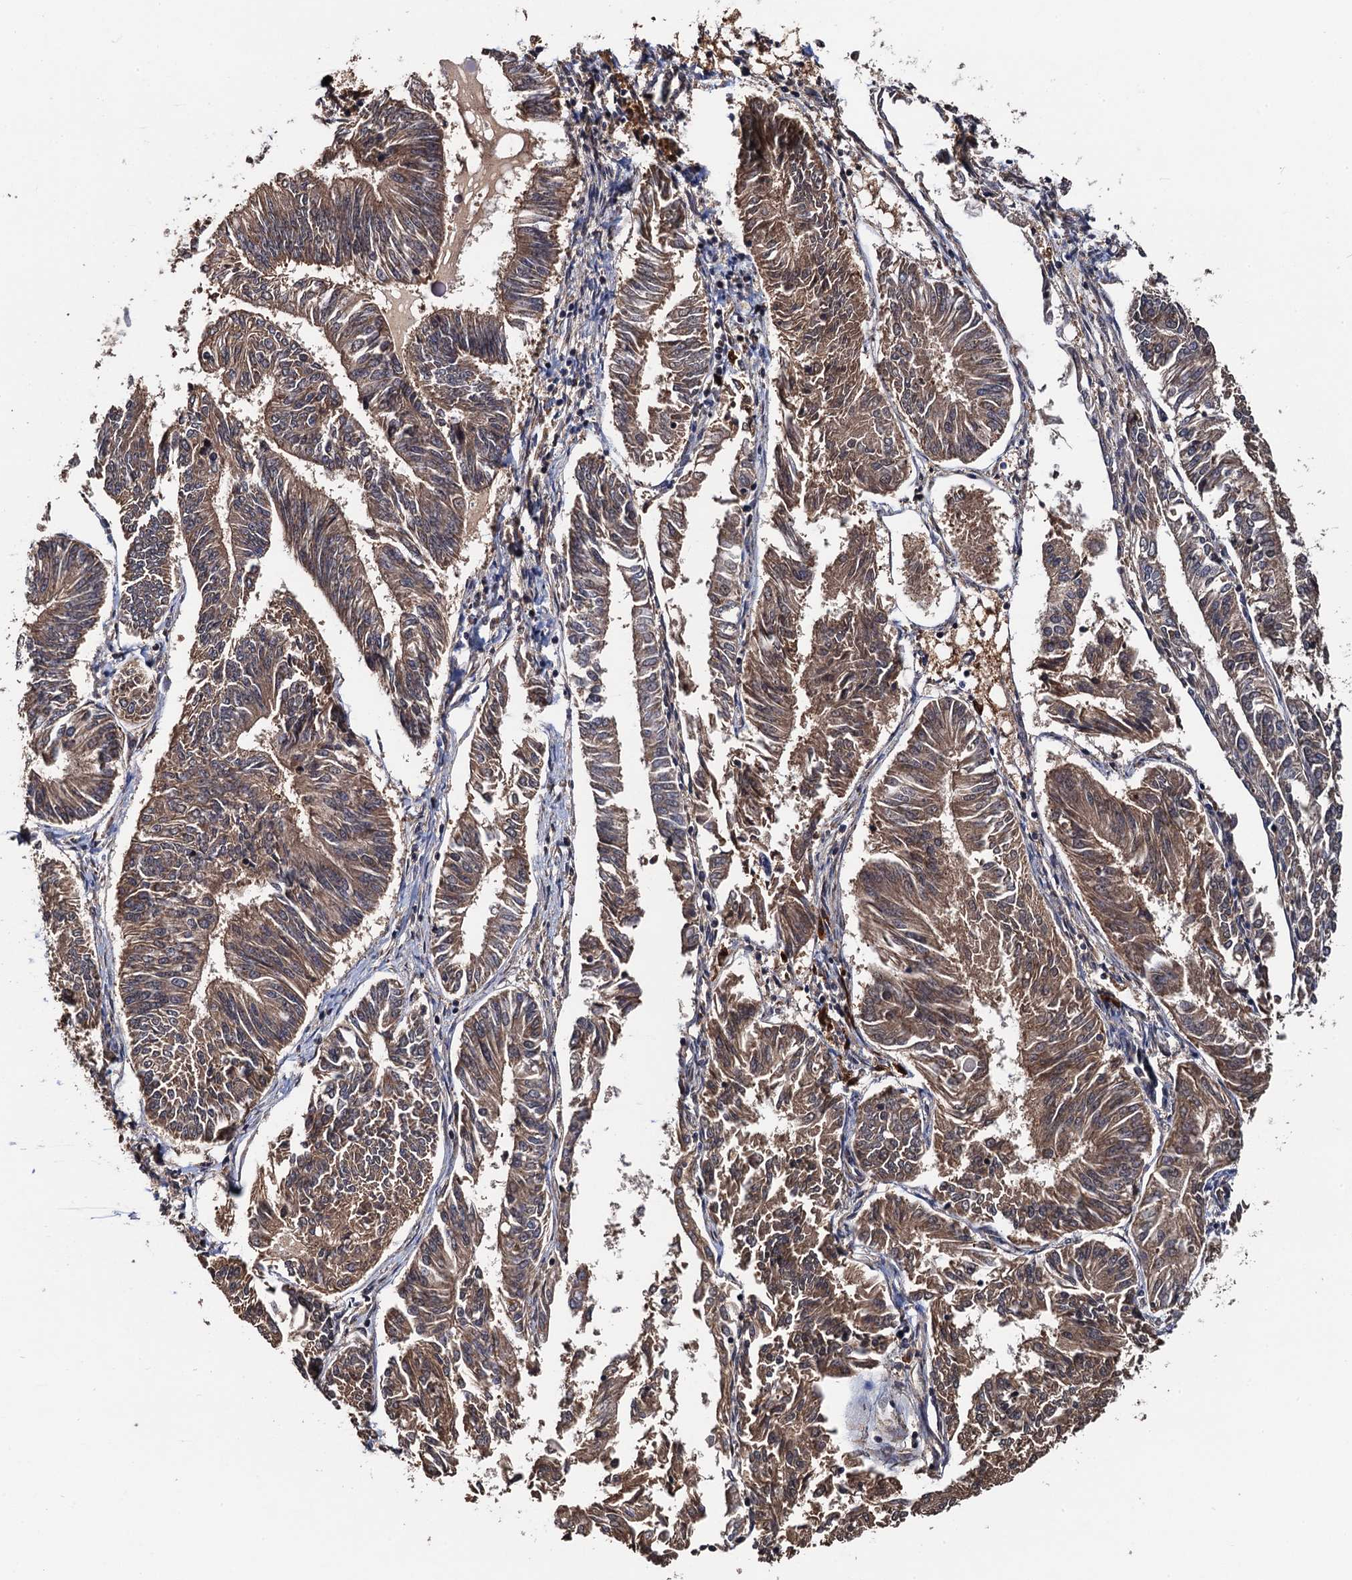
{"staining": {"intensity": "moderate", "quantity": ">75%", "location": "cytoplasmic/membranous"}, "tissue": "endometrial cancer", "cell_type": "Tumor cells", "image_type": "cancer", "snomed": [{"axis": "morphology", "description": "Adenocarcinoma, NOS"}, {"axis": "topography", "description": "Endometrium"}], "caption": "High-magnification brightfield microscopy of endometrial adenocarcinoma stained with DAB (brown) and counterstained with hematoxylin (blue). tumor cells exhibit moderate cytoplasmic/membranous positivity is identified in about>75% of cells.", "gene": "RGS11", "patient": {"sex": "female", "age": 58}}